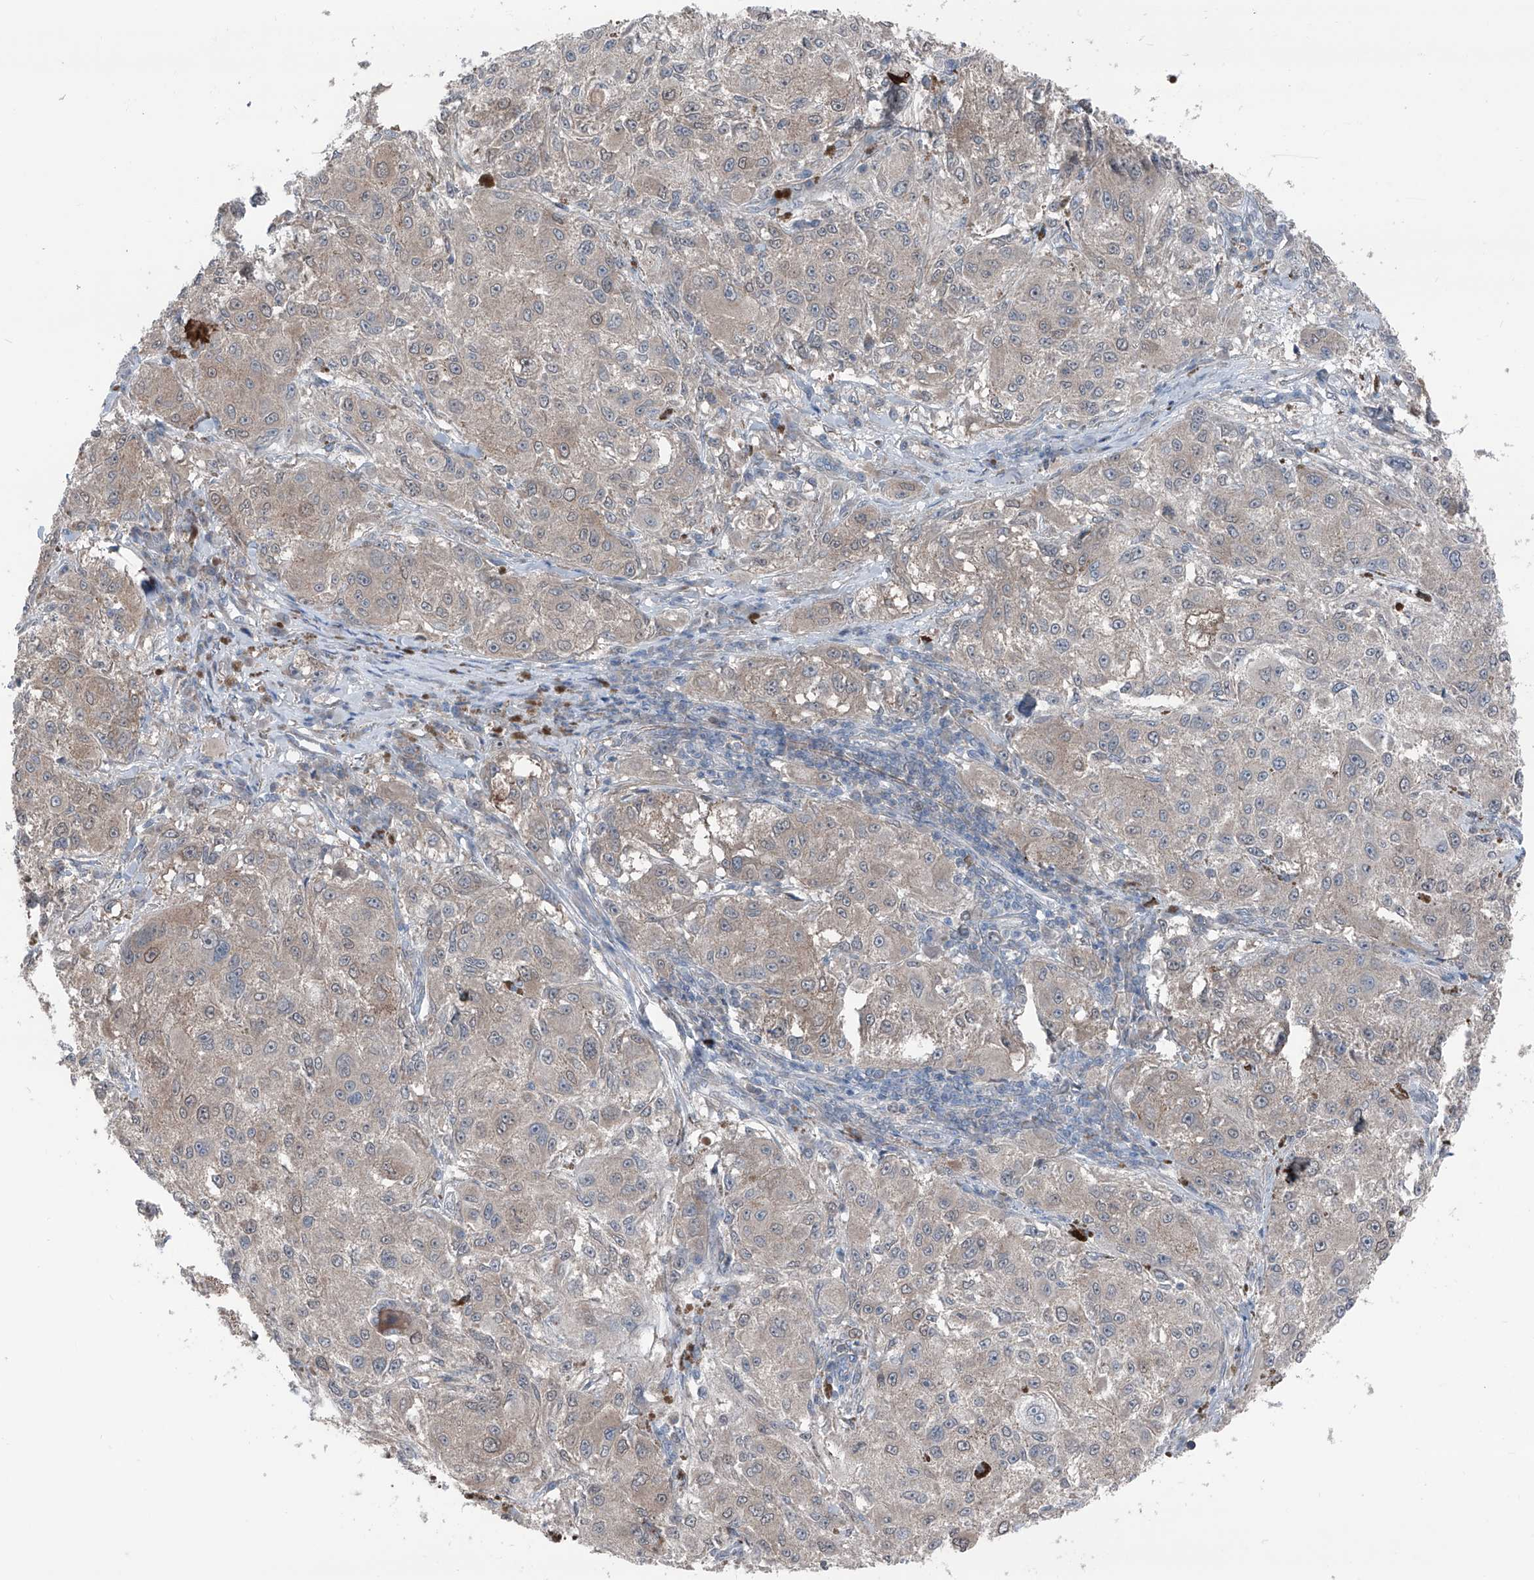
{"staining": {"intensity": "weak", "quantity": "25%-75%", "location": "cytoplasmic/membranous"}, "tissue": "melanoma", "cell_type": "Tumor cells", "image_type": "cancer", "snomed": [{"axis": "morphology", "description": "Necrosis, NOS"}, {"axis": "morphology", "description": "Malignant melanoma, NOS"}, {"axis": "topography", "description": "Skin"}], "caption": "Melanoma stained with a protein marker reveals weak staining in tumor cells.", "gene": "HSPB11", "patient": {"sex": "female", "age": 87}}